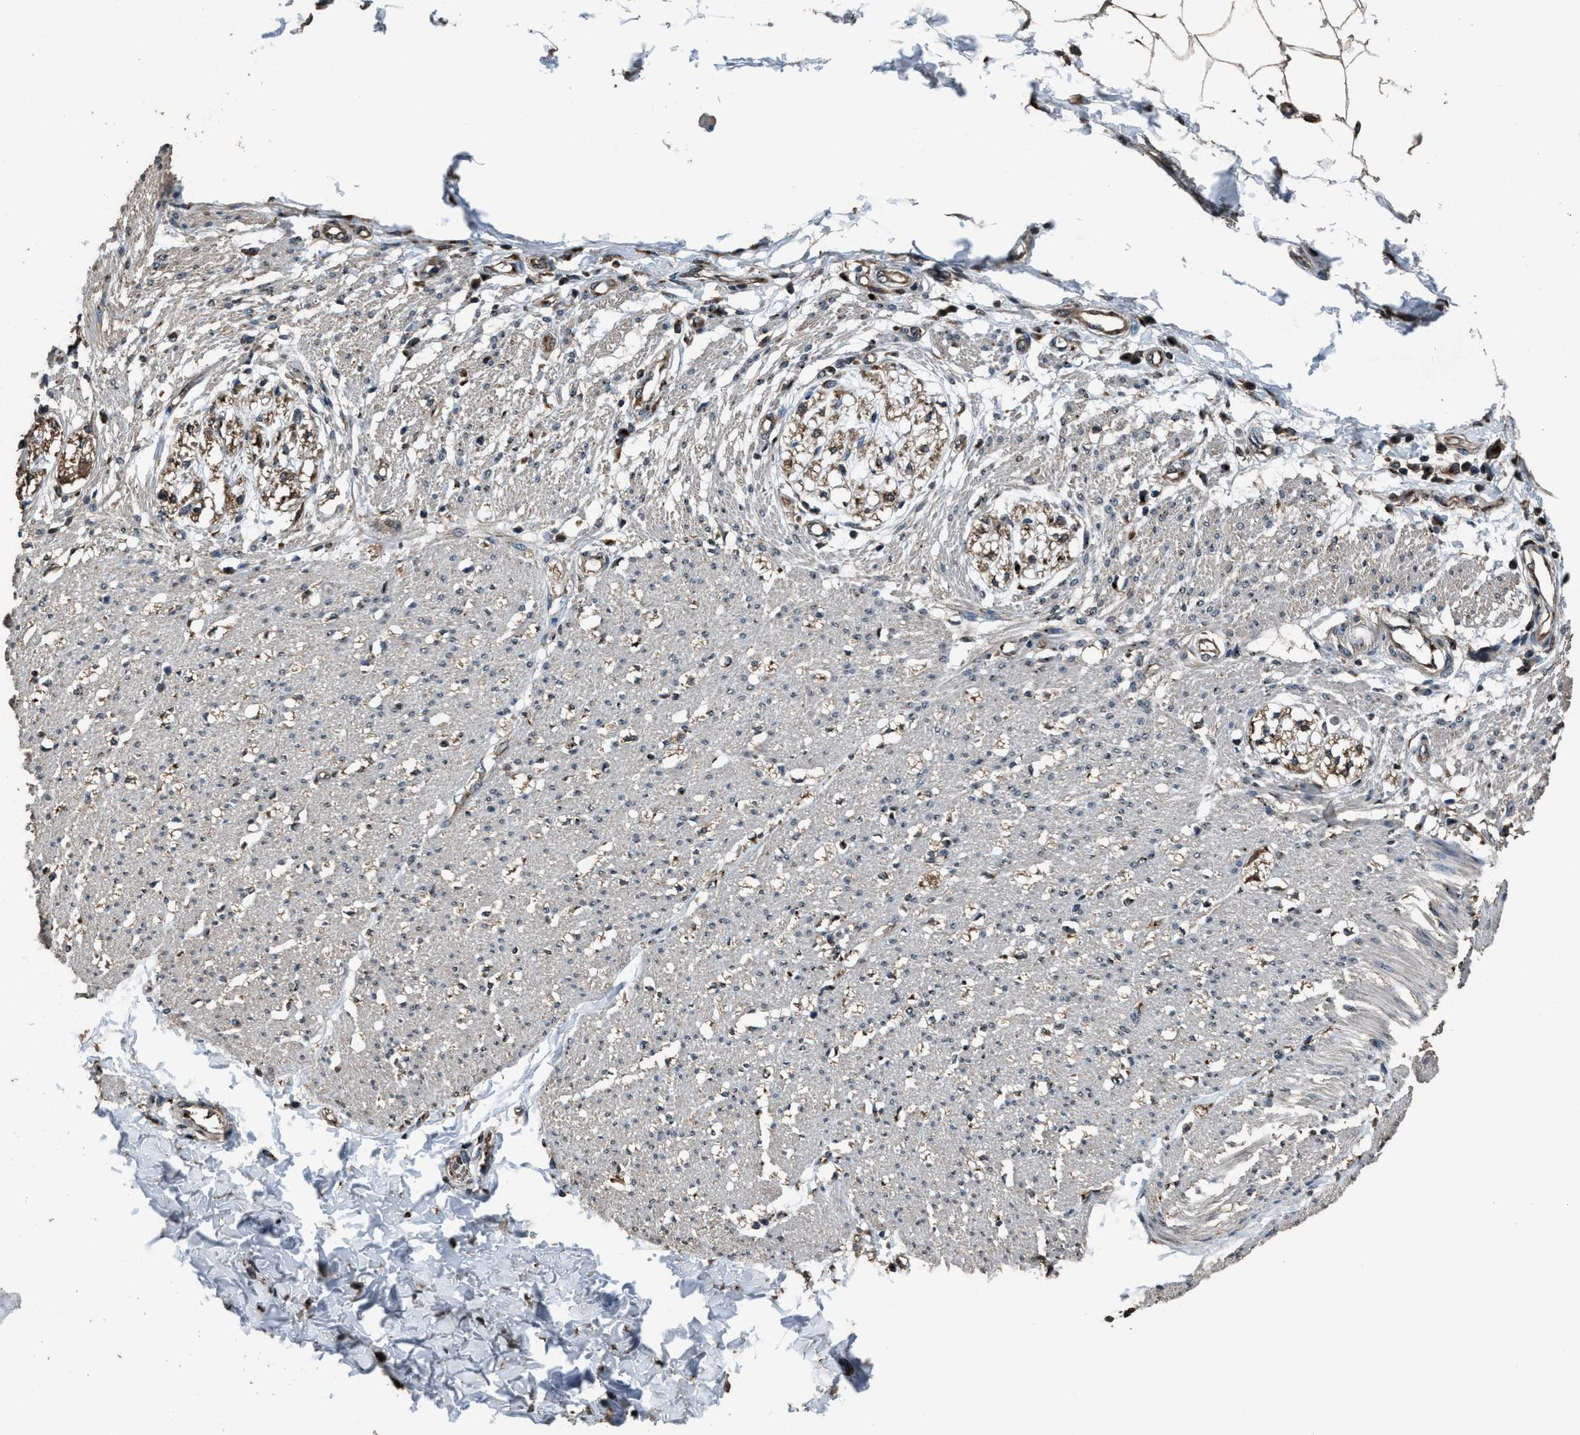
{"staining": {"intensity": "weak", "quantity": "25%-75%", "location": "cytoplasmic/membranous"}, "tissue": "smooth muscle", "cell_type": "Smooth muscle cells", "image_type": "normal", "snomed": [{"axis": "morphology", "description": "Normal tissue, NOS"}, {"axis": "morphology", "description": "Adenocarcinoma, NOS"}, {"axis": "topography", "description": "Colon"}, {"axis": "topography", "description": "Peripheral nerve tissue"}], "caption": "This micrograph displays immunohistochemistry staining of unremarkable smooth muscle, with low weak cytoplasmic/membranous staining in approximately 25%-75% of smooth muscle cells.", "gene": "SLC38A10", "patient": {"sex": "male", "age": 14}}